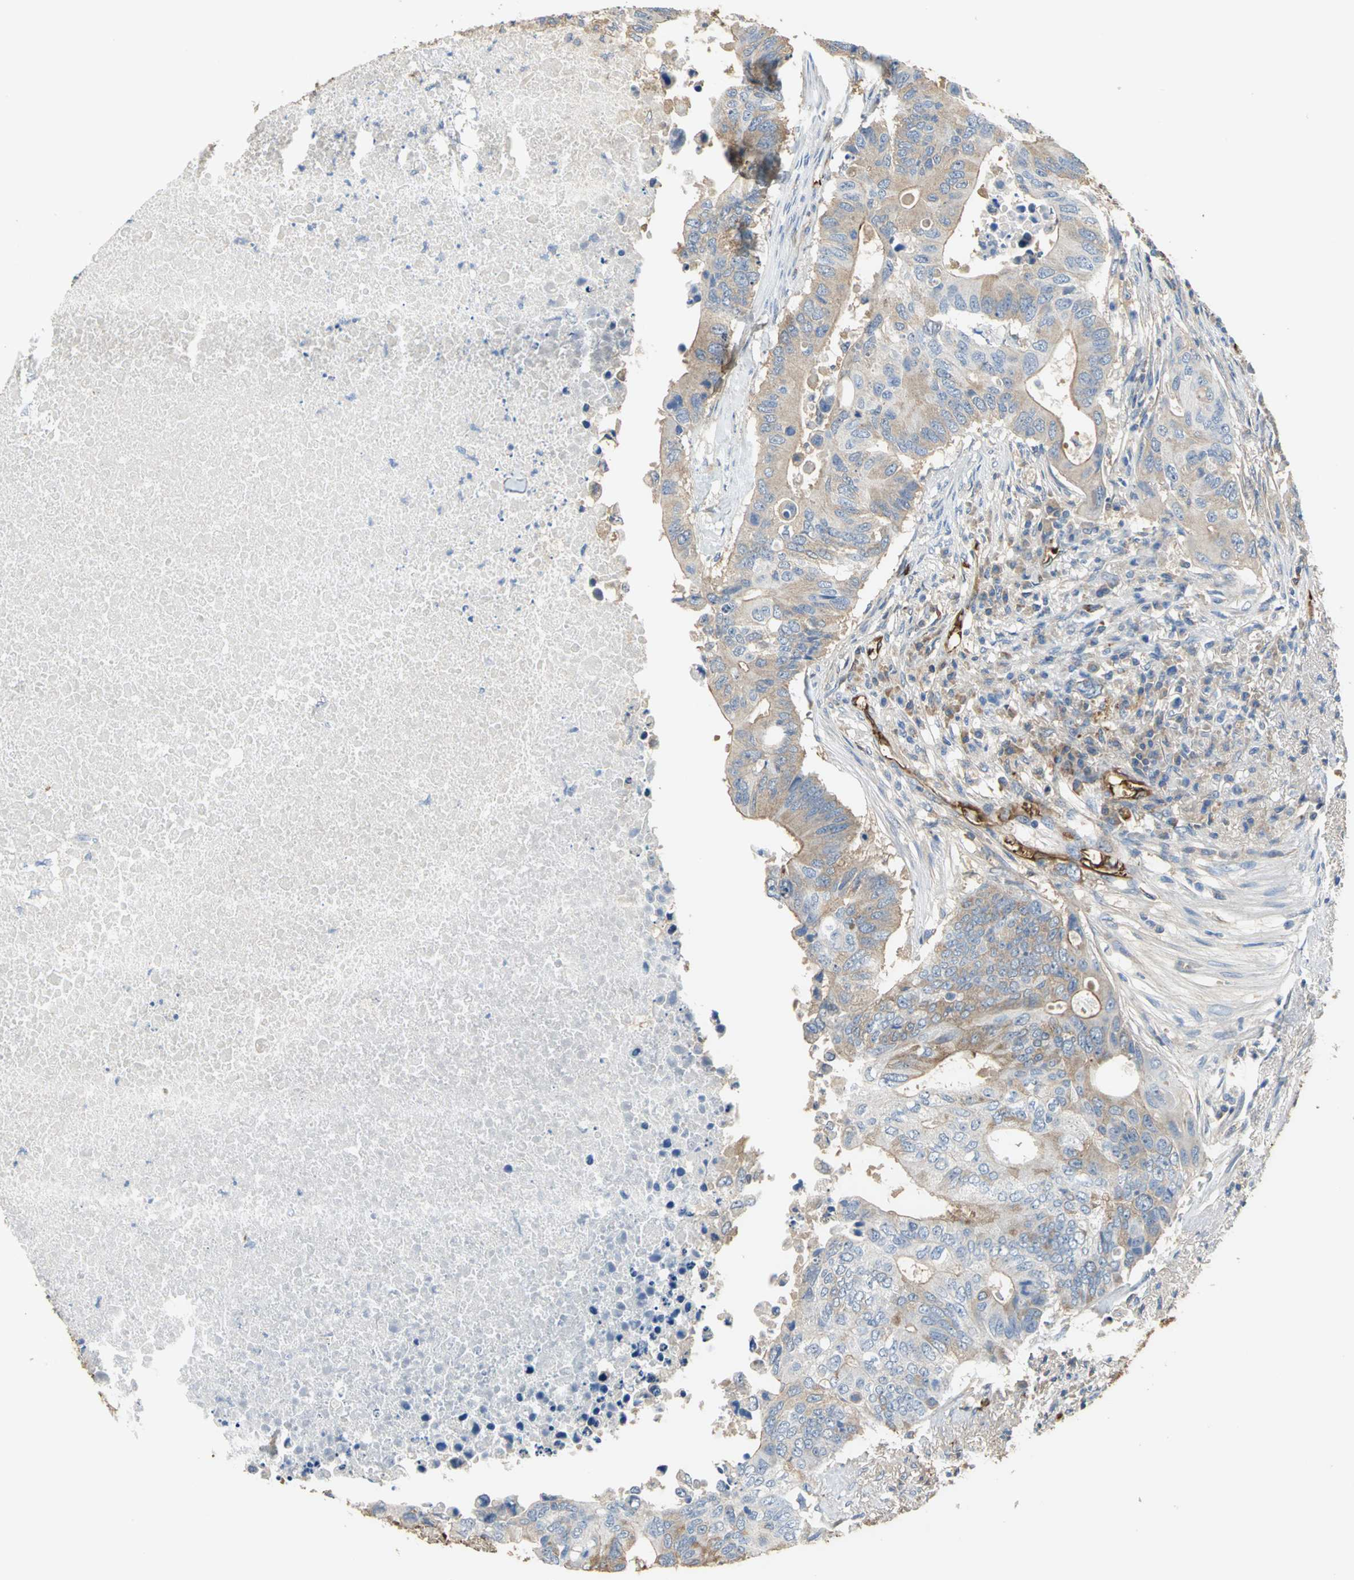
{"staining": {"intensity": "moderate", "quantity": ">75%", "location": "cytoplasmic/membranous"}, "tissue": "colorectal cancer", "cell_type": "Tumor cells", "image_type": "cancer", "snomed": [{"axis": "morphology", "description": "Adenocarcinoma, NOS"}, {"axis": "topography", "description": "Colon"}], "caption": "The immunohistochemical stain labels moderate cytoplasmic/membranous staining in tumor cells of adenocarcinoma (colorectal) tissue. (Stains: DAB in brown, nuclei in blue, Microscopy: brightfield microscopy at high magnification).", "gene": "TREM1", "patient": {"sex": "male", "age": 71}}